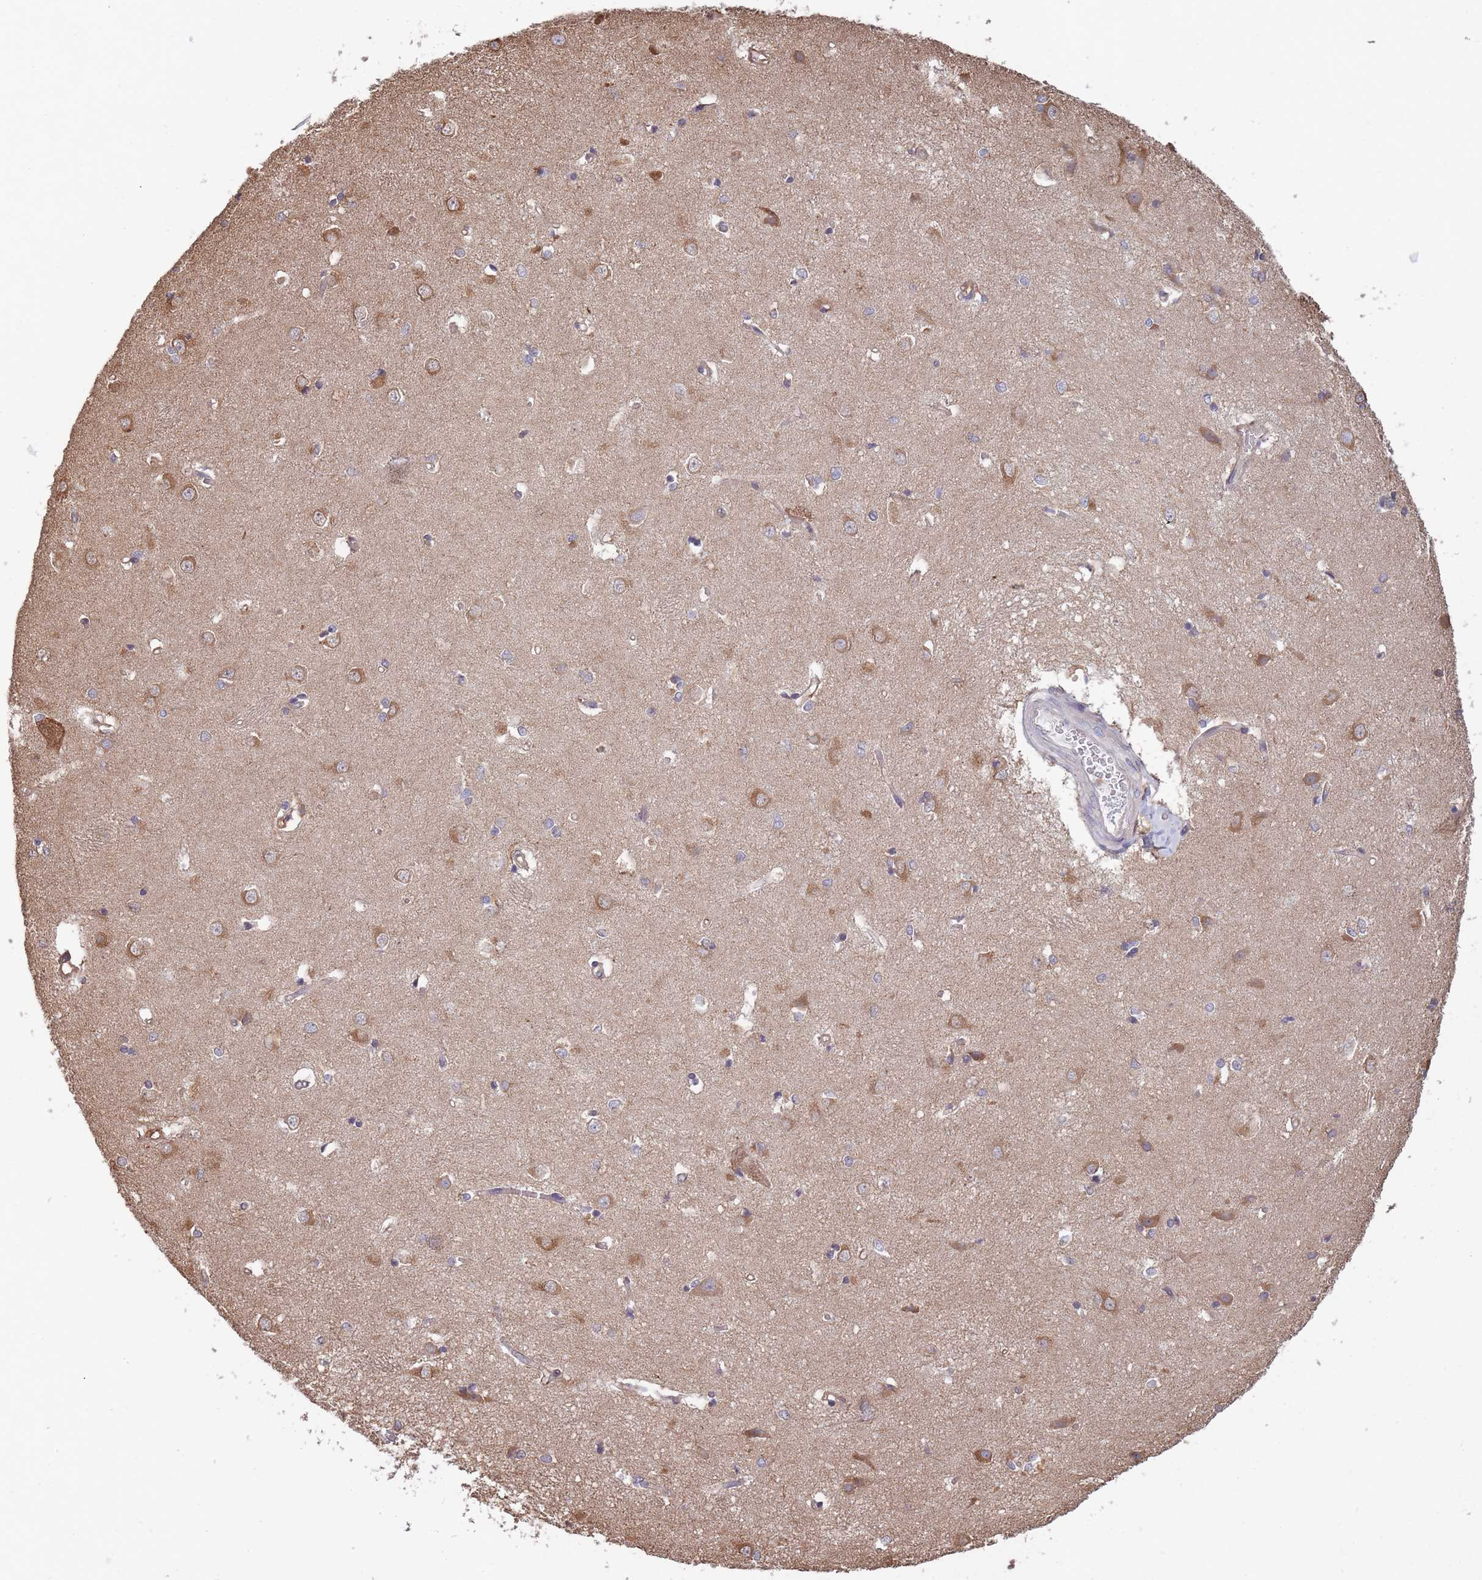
{"staining": {"intensity": "negative", "quantity": "none", "location": "none"}, "tissue": "caudate", "cell_type": "Glial cells", "image_type": "normal", "snomed": [{"axis": "morphology", "description": "Normal tissue, NOS"}, {"axis": "topography", "description": "Lateral ventricle wall"}], "caption": "IHC of benign human caudate reveals no expression in glial cells.", "gene": "ARL13B", "patient": {"sex": "male", "age": 37}}